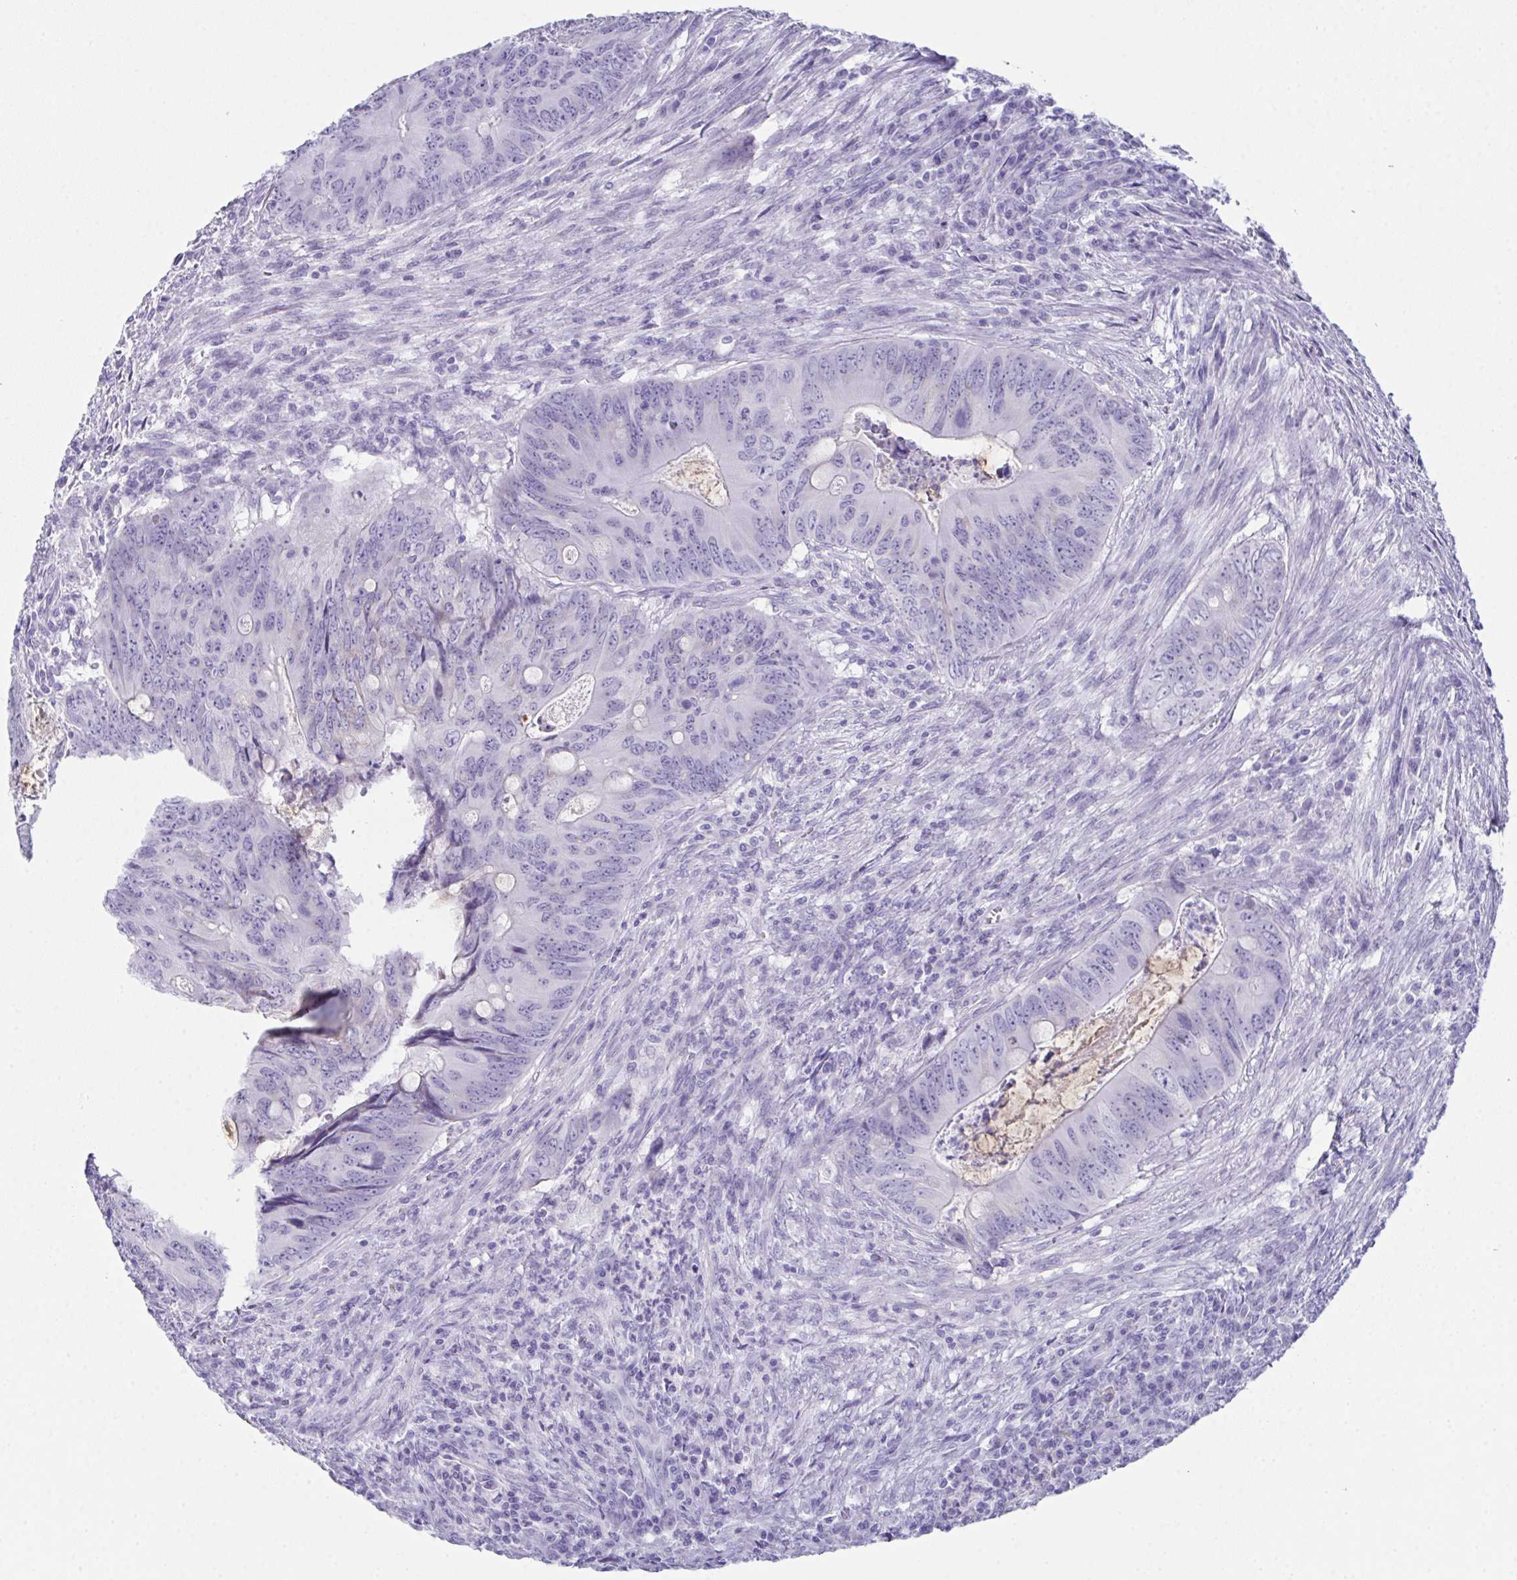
{"staining": {"intensity": "negative", "quantity": "none", "location": "none"}, "tissue": "colorectal cancer", "cell_type": "Tumor cells", "image_type": "cancer", "snomed": [{"axis": "morphology", "description": "Adenocarcinoma, NOS"}, {"axis": "topography", "description": "Colon"}], "caption": "This is an IHC micrograph of colorectal adenocarcinoma. There is no expression in tumor cells.", "gene": "TEX19", "patient": {"sex": "female", "age": 74}}